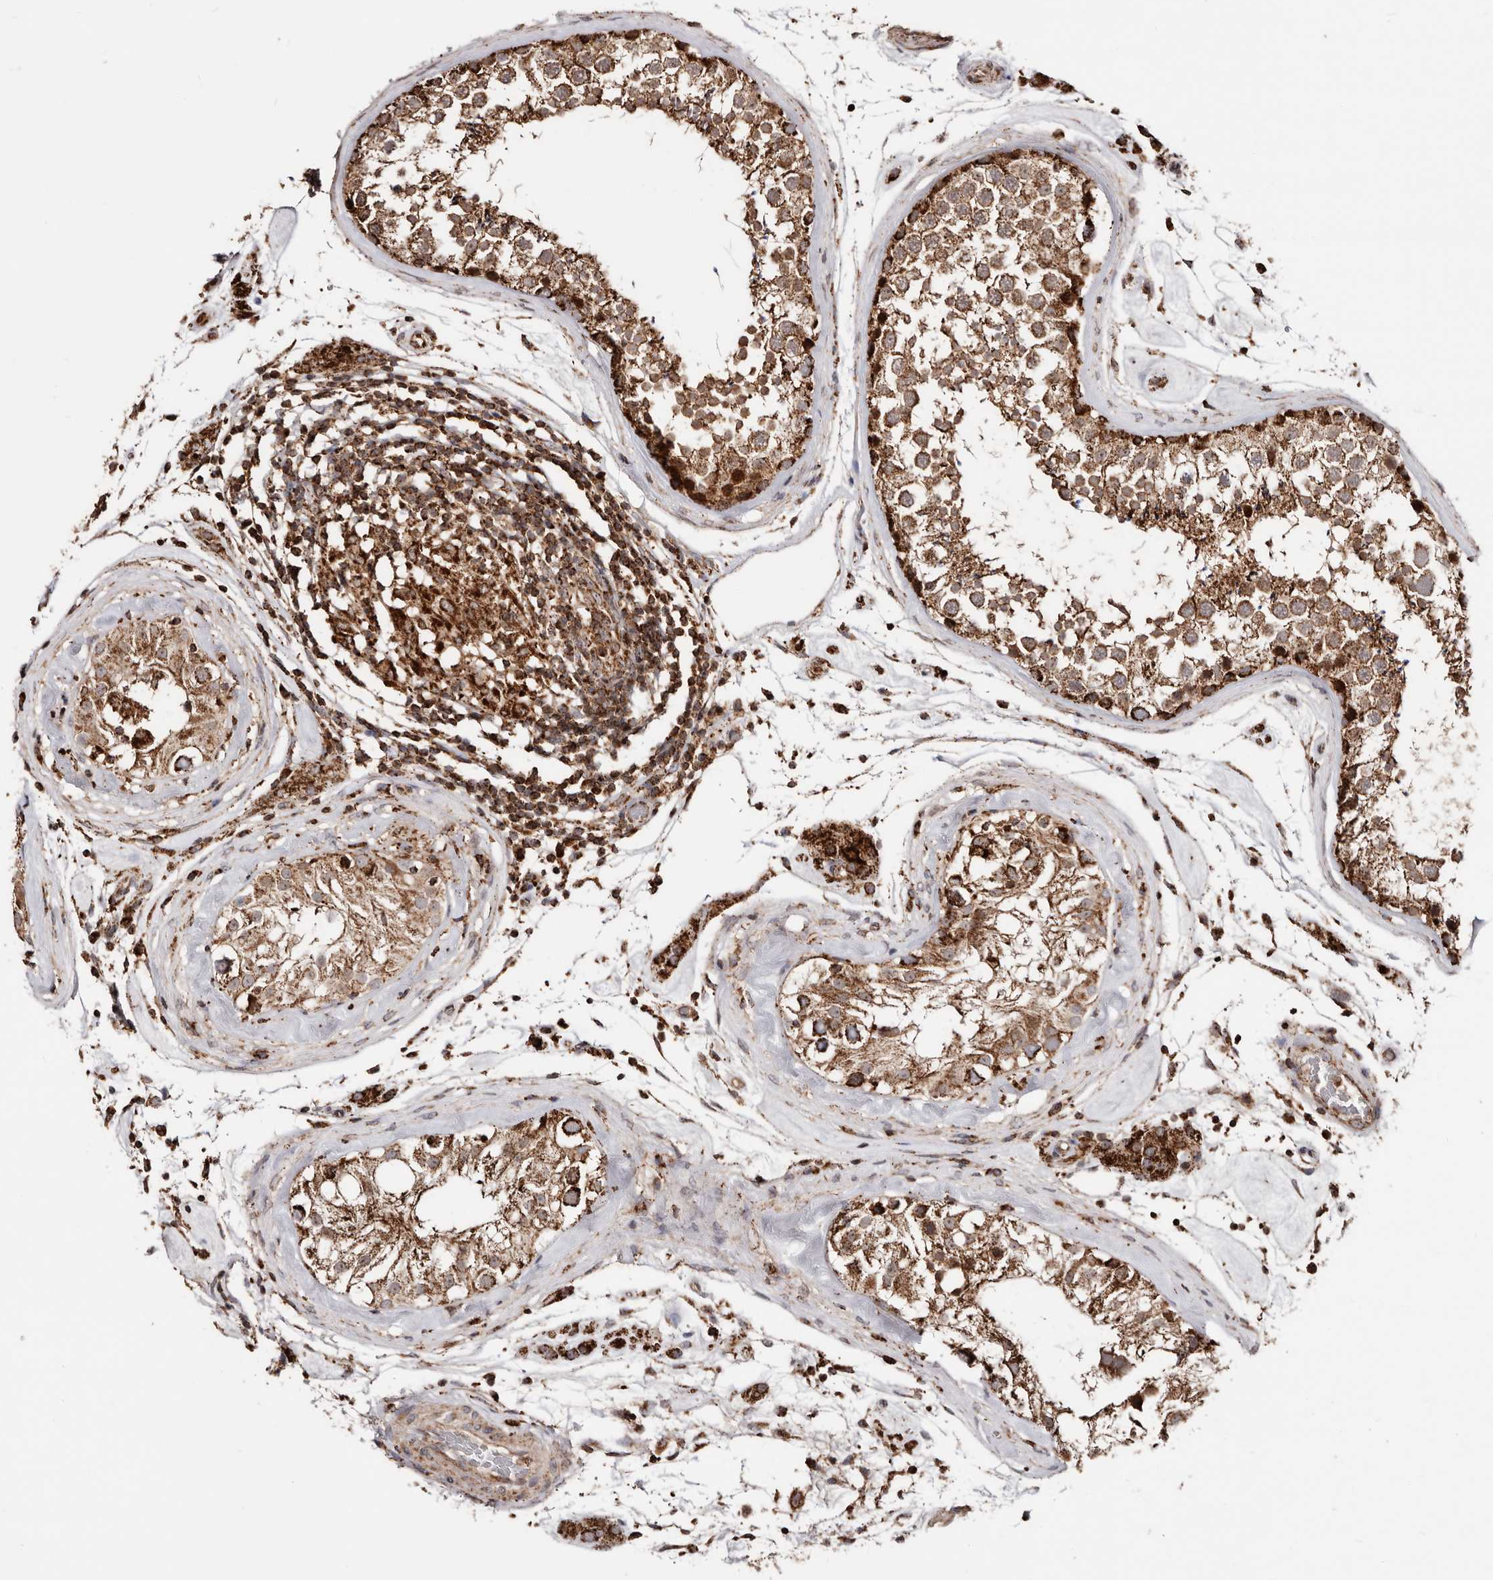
{"staining": {"intensity": "strong", "quantity": ">75%", "location": "cytoplasmic/membranous"}, "tissue": "testis", "cell_type": "Cells in seminiferous ducts", "image_type": "normal", "snomed": [{"axis": "morphology", "description": "Normal tissue, NOS"}, {"axis": "topography", "description": "Testis"}], "caption": "Protein expression analysis of normal human testis reveals strong cytoplasmic/membranous expression in about >75% of cells in seminiferous ducts.", "gene": "PRKACB", "patient": {"sex": "male", "age": 46}}